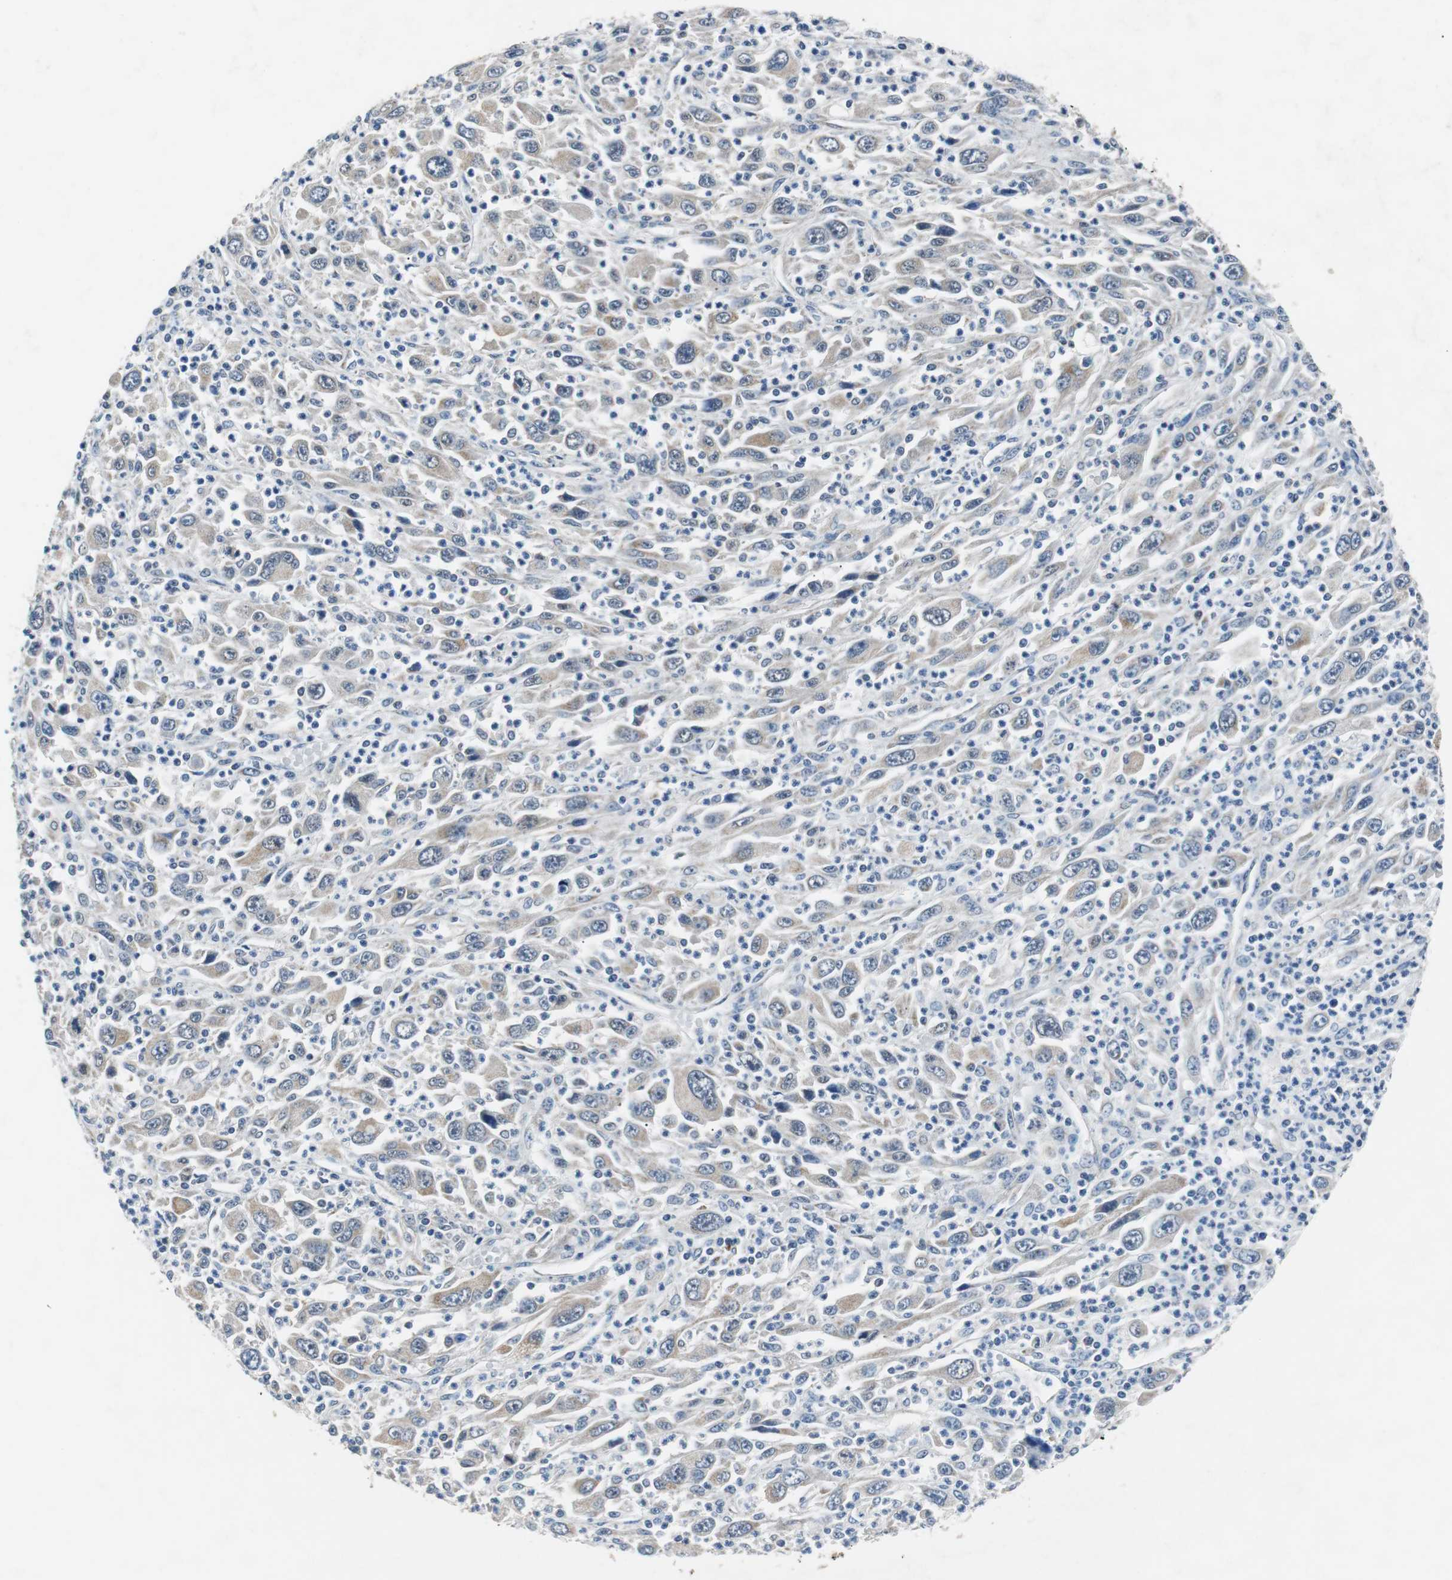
{"staining": {"intensity": "weak", "quantity": "25%-75%", "location": "cytoplasmic/membranous"}, "tissue": "melanoma", "cell_type": "Tumor cells", "image_type": "cancer", "snomed": [{"axis": "morphology", "description": "Malignant melanoma, Metastatic site"}, {"axis": "topography", "description": "Skin"}], "caption": "Brown immunohistochemical staining in malignant melanoma (metastatic site) demonstrates weak cytoplasmic/membranous expression in about 25%-75% of tumor cells.", "gene": "PITRM1", "patient": {"sex": "female", "age": 56}}